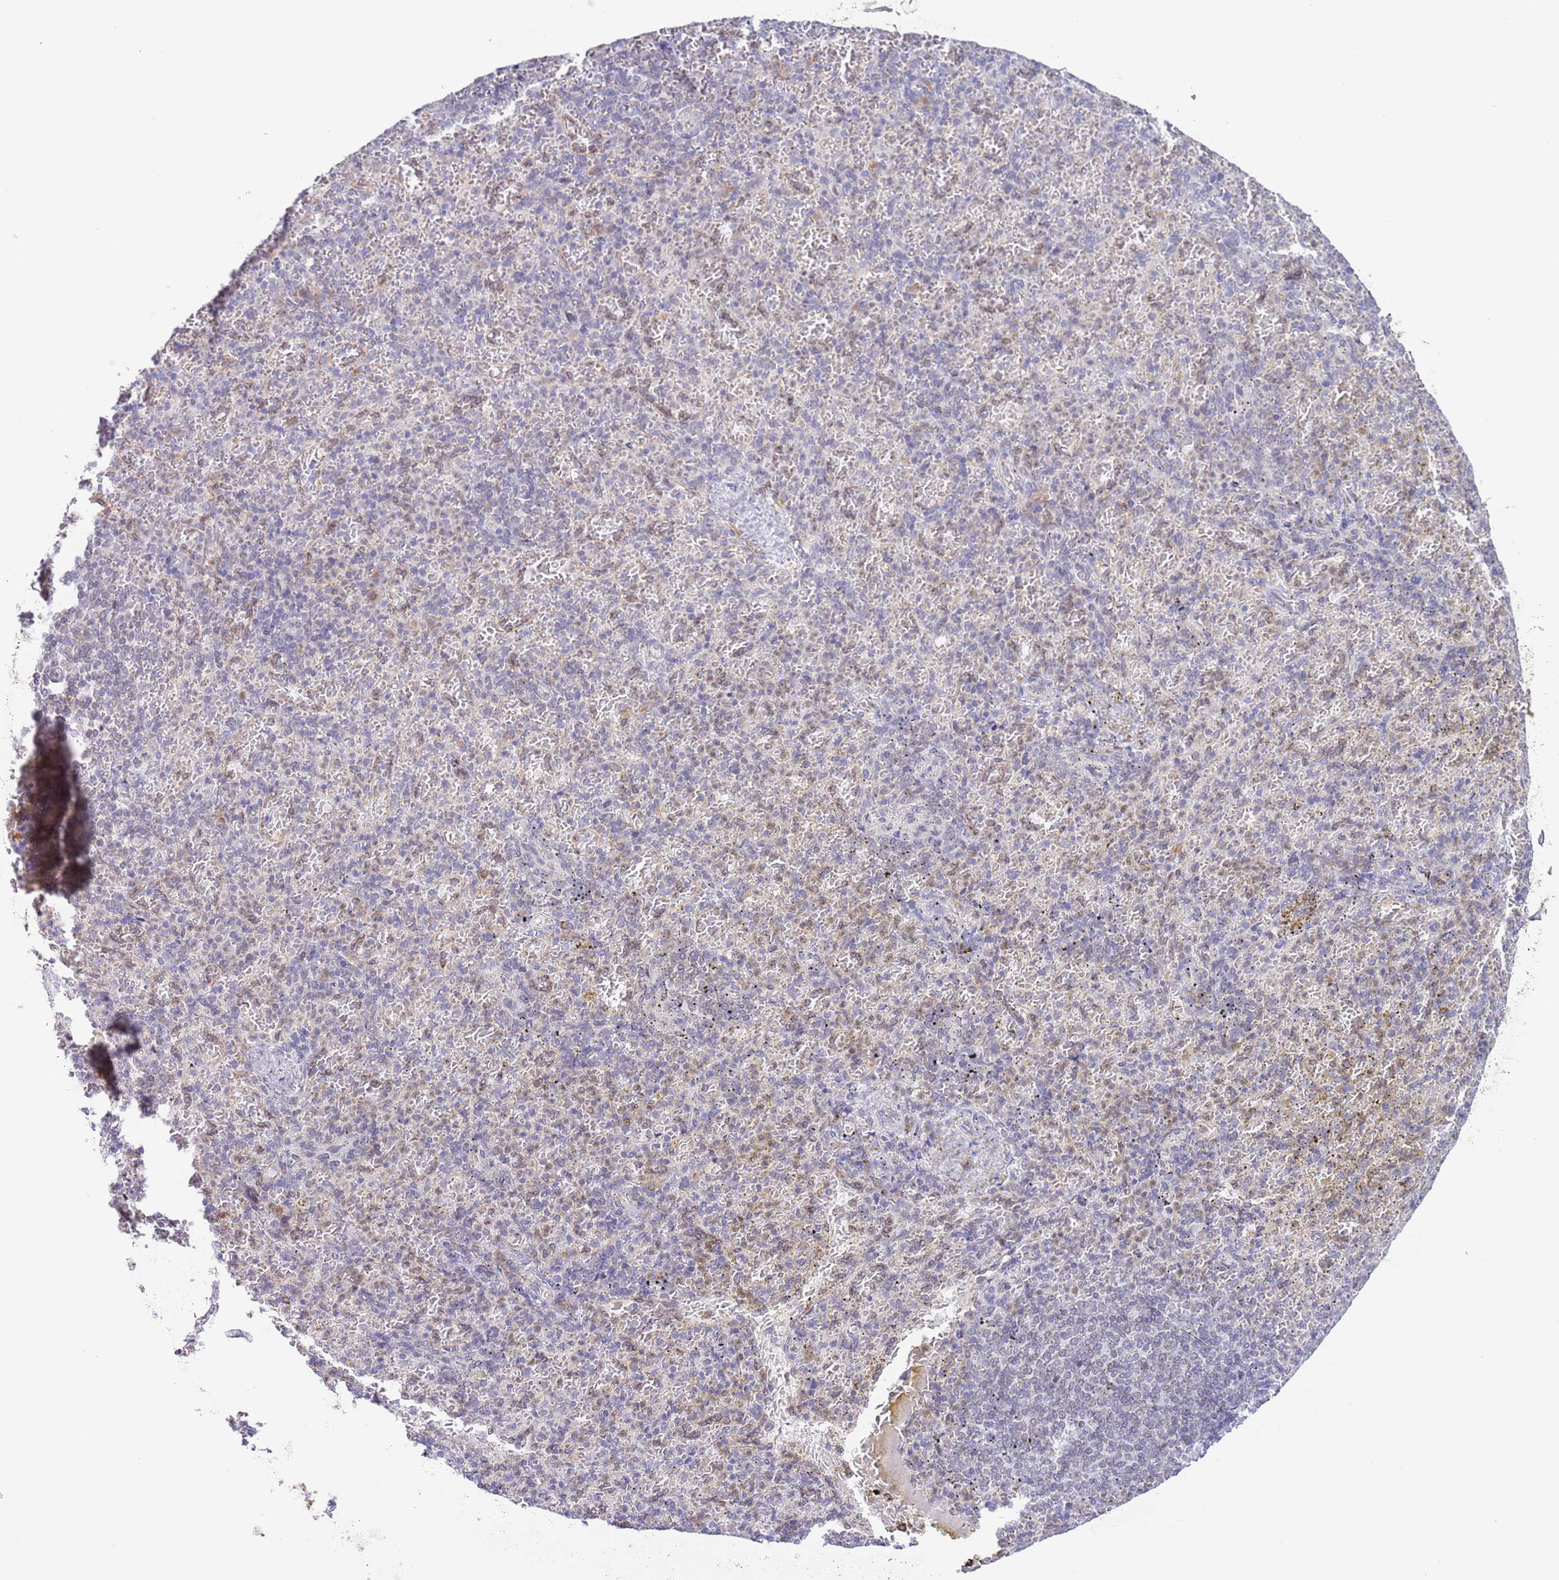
{"staining": {"intensity": "negative", "quantity": "none", "location": "none"}, "tissue": "spleen", "cell_type": "Cells in red pulp", "image_type": "normal", "snomed": [{"axis": "morphology", "description": "Normal tissue, NOS"}, {"axis": "topography", "description": "Spleen"}], "caption": "Immunohistochemistry (IHC) of unremarkable human spleen displays no staining in cells in red pulp.", "gene": "EBPL", "patient": {"sex": "female", "age": 74}}